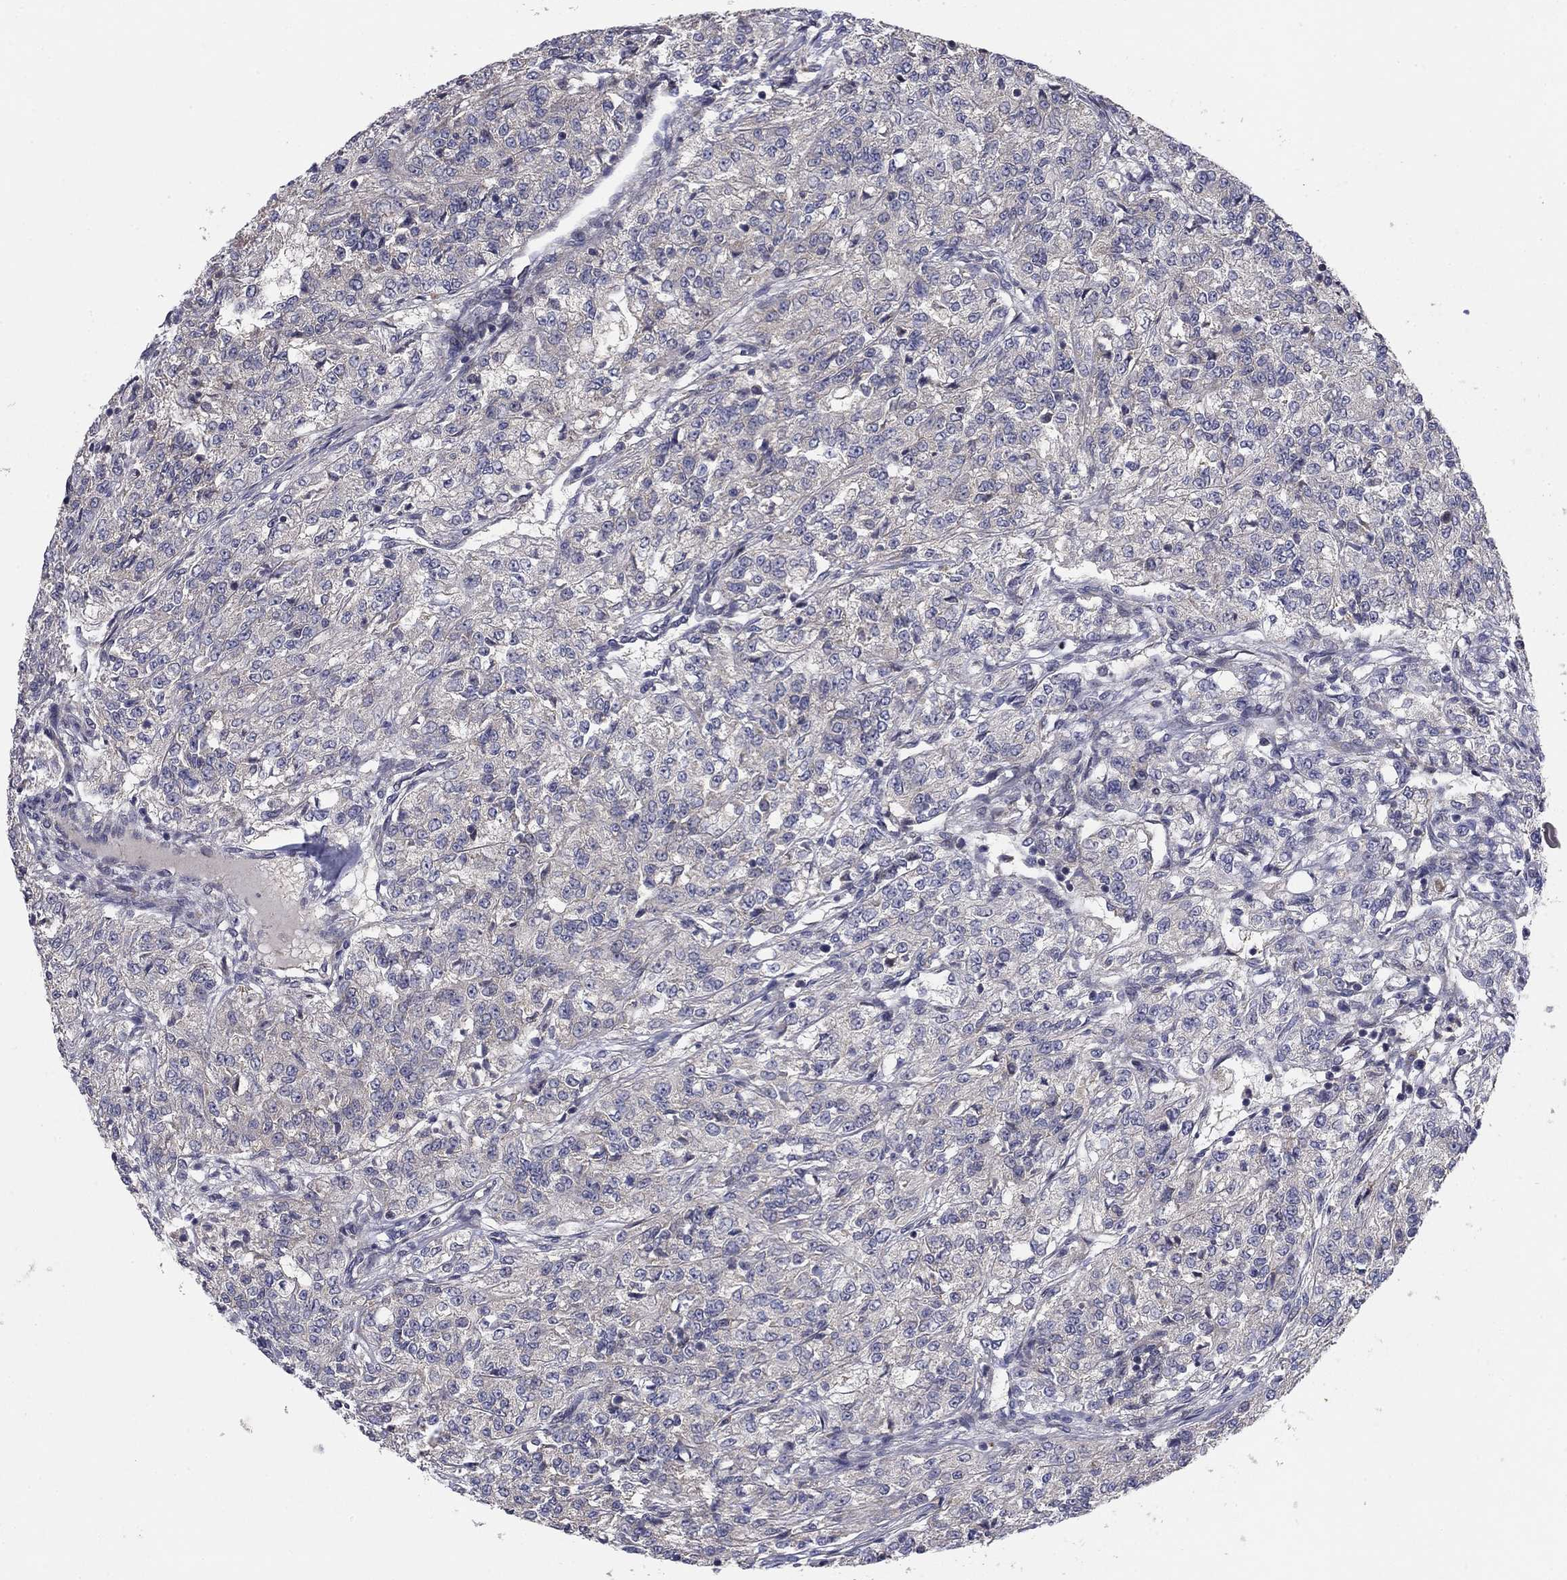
{"staining": {"intensity": "negative", "quantity": "none", "location": "none"}, "tissue": "renal cancer", "cell_type": "Tumor cells", "image_type": "cancer", "snomed": [{"axis": "morphology", "description": "Adenocarcinoma, NOS"}, {"axis": "topography", "description": "Kidney"}], "caption": "The histopathology image reveals no staining of tumor cells in renal adenocarcinoma. Brightfield microscopy of immunohistochemistry stained with DAB (brown) and hematoxylin (blue), captured at high magnification.", "gene": "MMAA", "patient": {"sex": "female", "age": 63}}